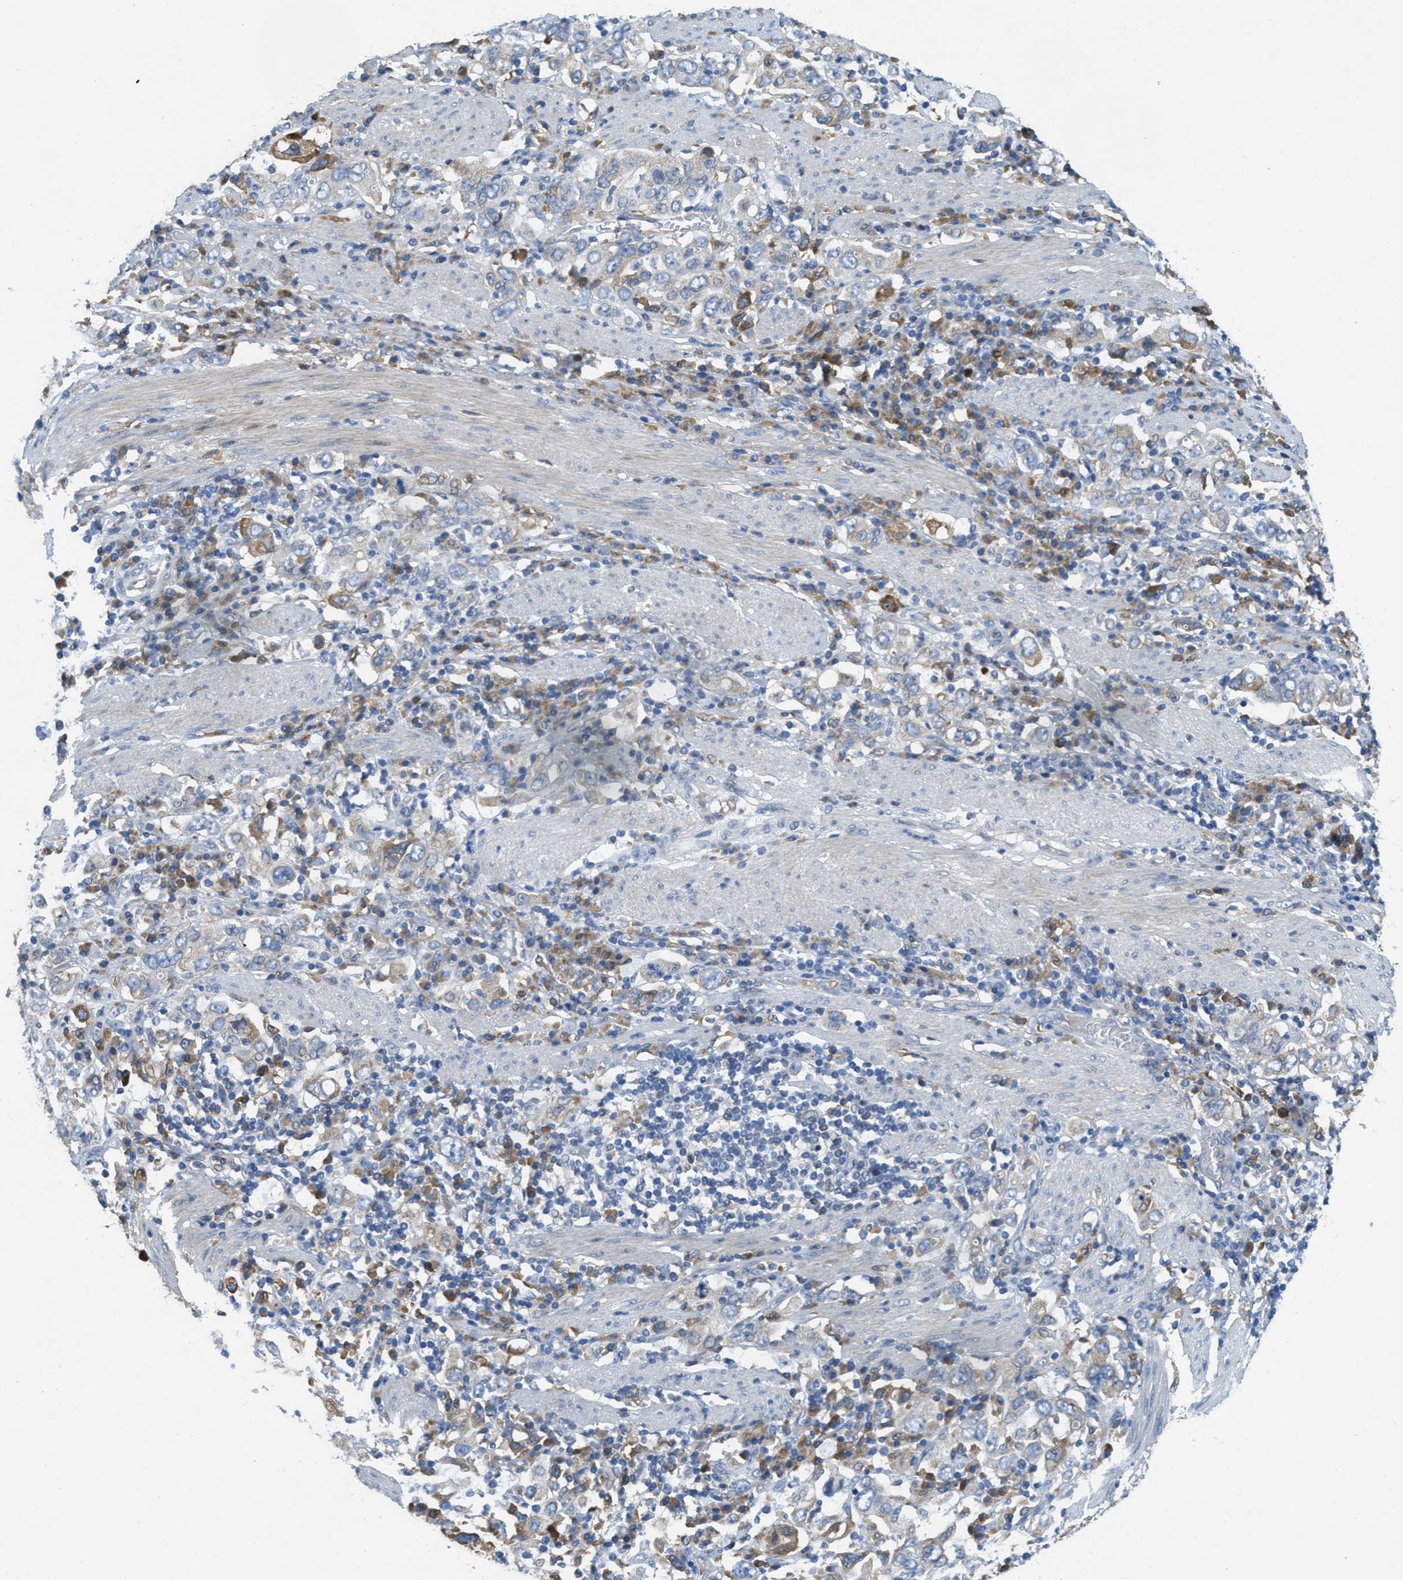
{"staining": {"intensity": "moderate", "quantity": "<25%", "location": "cytoplasmic/membranous"}, "tissue": "stomach cancer", "cell_type": "Tumor cells", "image_type": "cancer", "snomed": [{"axis": "morphology", "description": "Adenocarcinoma, NOS"}, {"axis": "topography", "description": "Stomach, upper"}], "caption": "Immunohistochemistry (IHC) of stomach adenocarcinoma displays low levels of moderate cytoplasmic/membranous positivity in approximately <25% of tumor cells.", "gene": "MPDU1", "patient": {"sex": "male", "age": 62}}